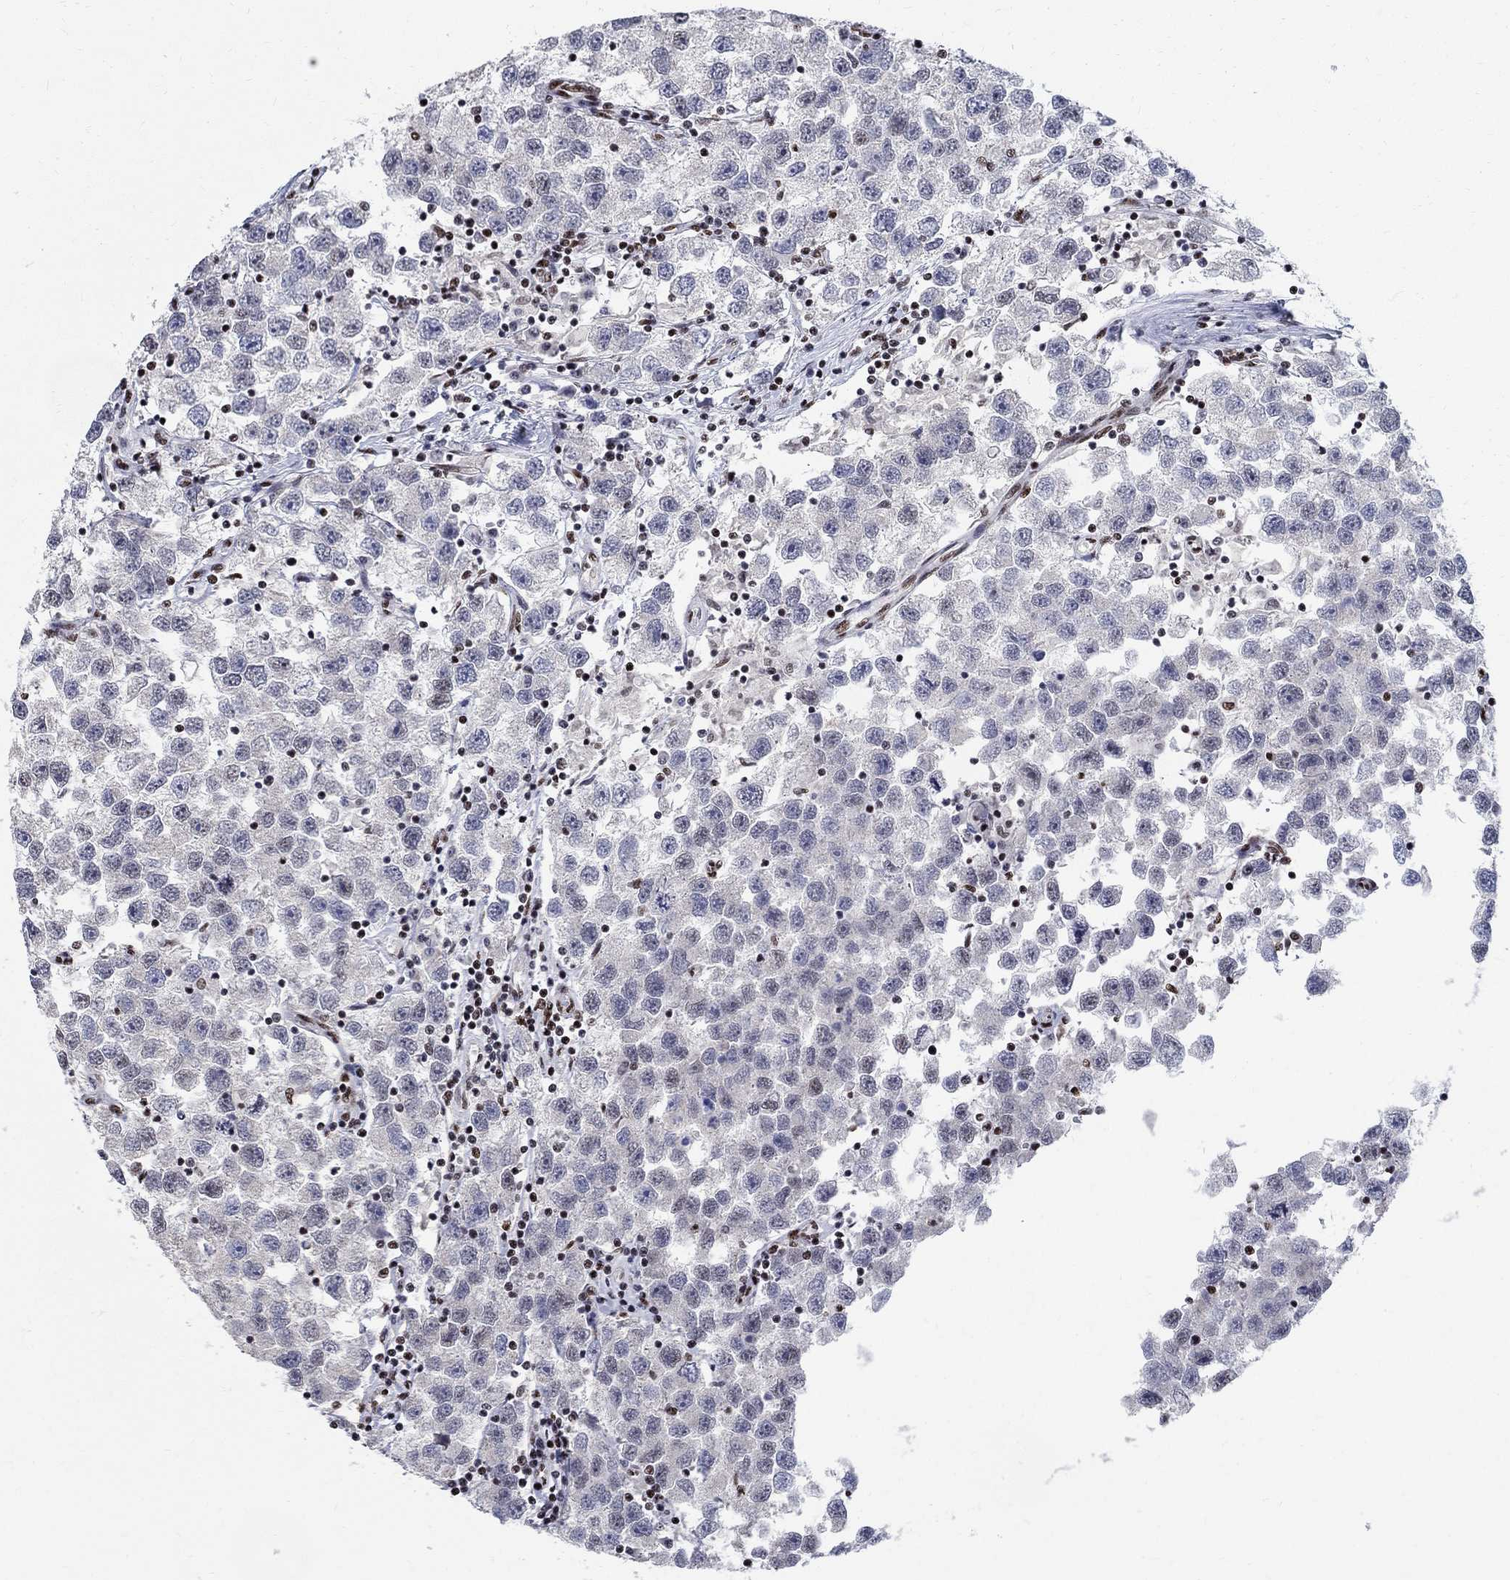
{"staining": {"intensity": "negative", "quantity": "none", "location": "none"}, "tissue": "testis cancer", "cell_type": "Tumor cells", "image_type": "cancer", "snomed": [{"axis": "morphology", "description": "Seminoma, NOS"}, {"axis": "topography", "description": "Testis"}], "caption": "Tumor cells show no significant positivity in testis cancer. Nuclei are stained in blue.", "gene": "FBXO16", "patient": {"sex": "male", "age": 26}}